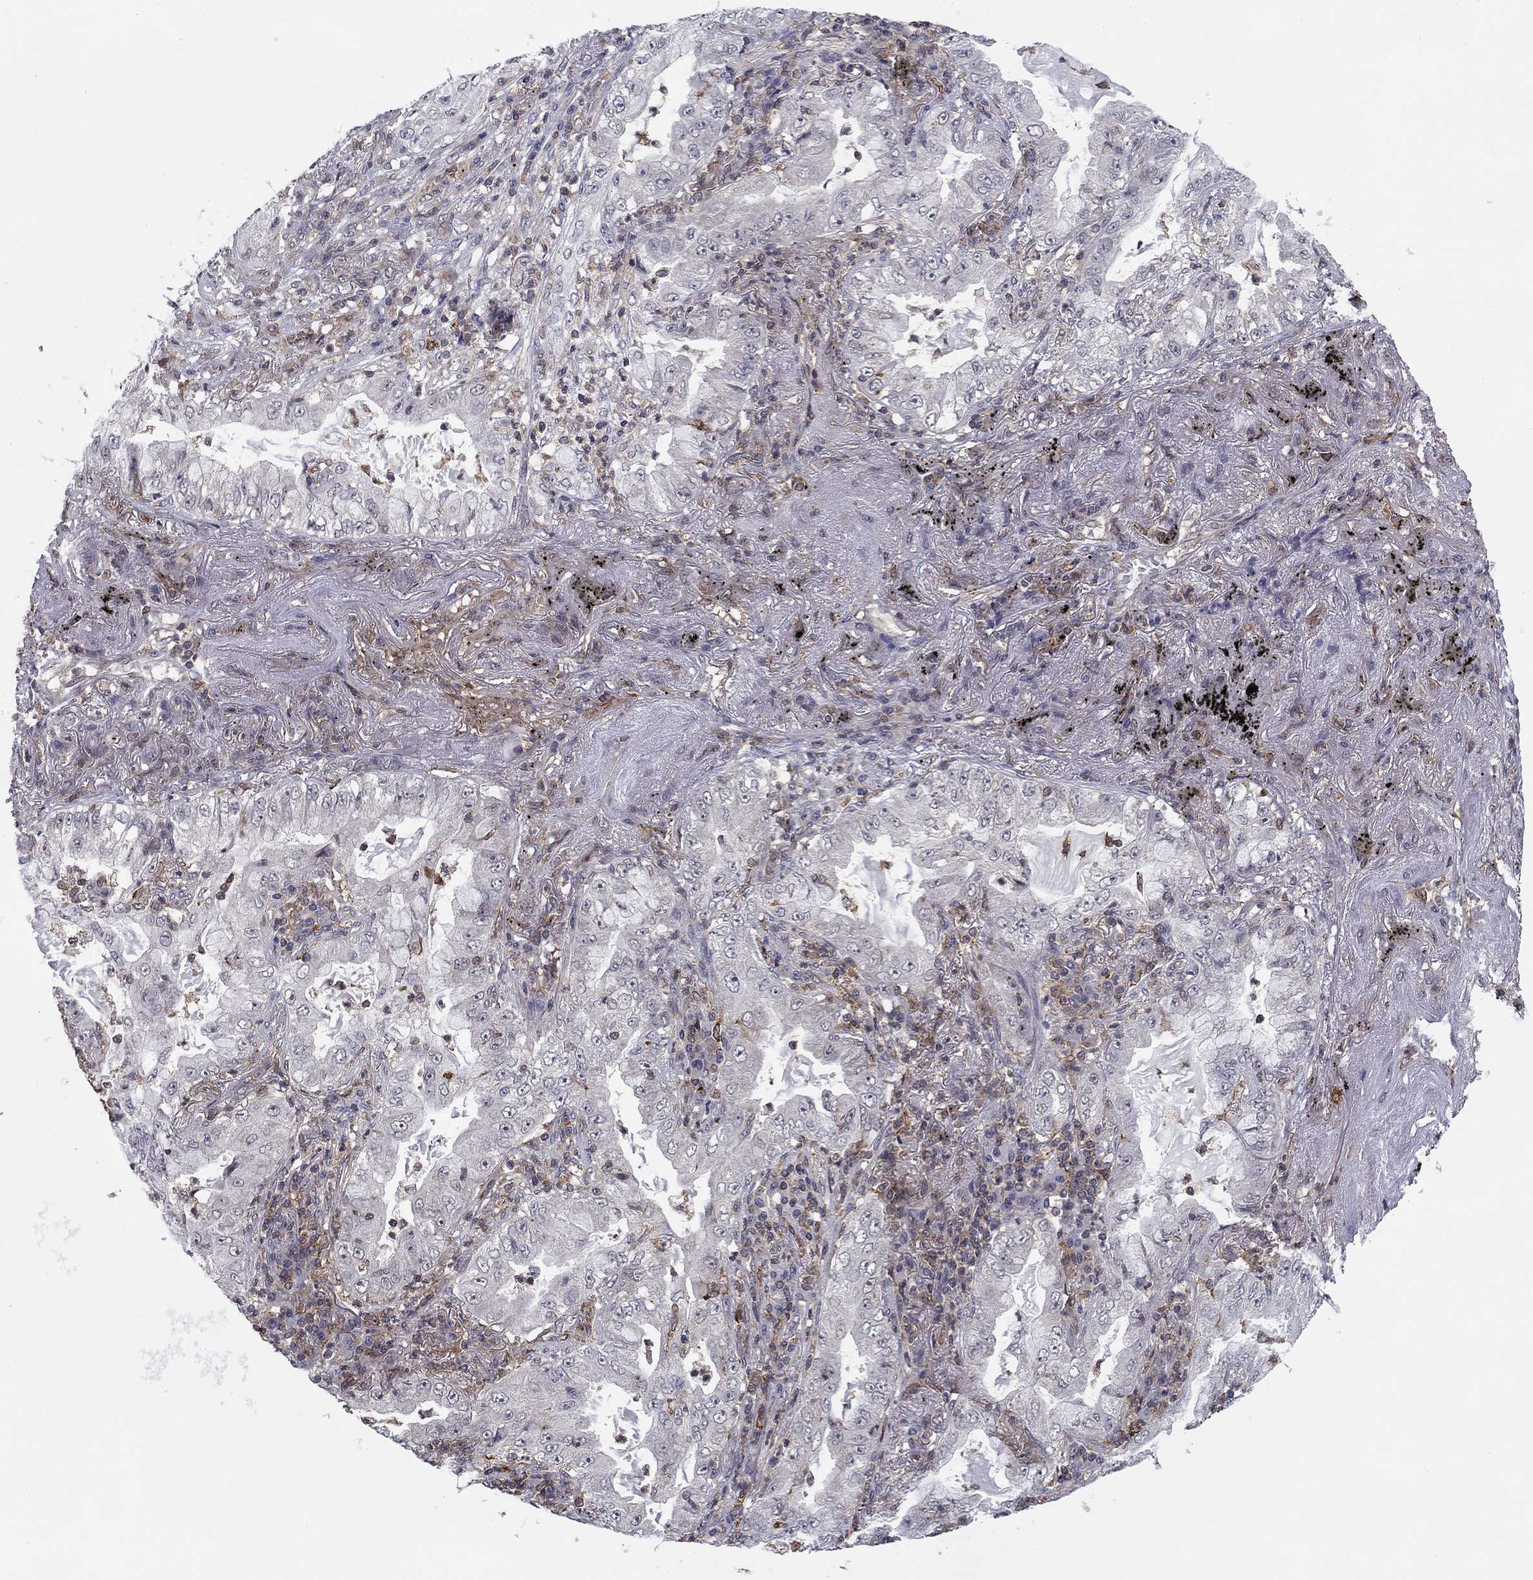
{"staining": {"intensity": "negative", "quantity": "none", "location": "none"}, "tissue": "lung cancer", "cell_type": "Tumor cells", "image_type": "cancer", "snomed": [{"axis": "morphology", "description": "Adenocarcinoma, NOS"}, {"axis": "topography", "description": "Lung"}], "caption": "IHC histopathology image of lung cancer stained for a protein (brown), which exhibits no expression in tumor cells.", "gene": "PLCB2", "patient": {"sex": "female", "age": 73}}